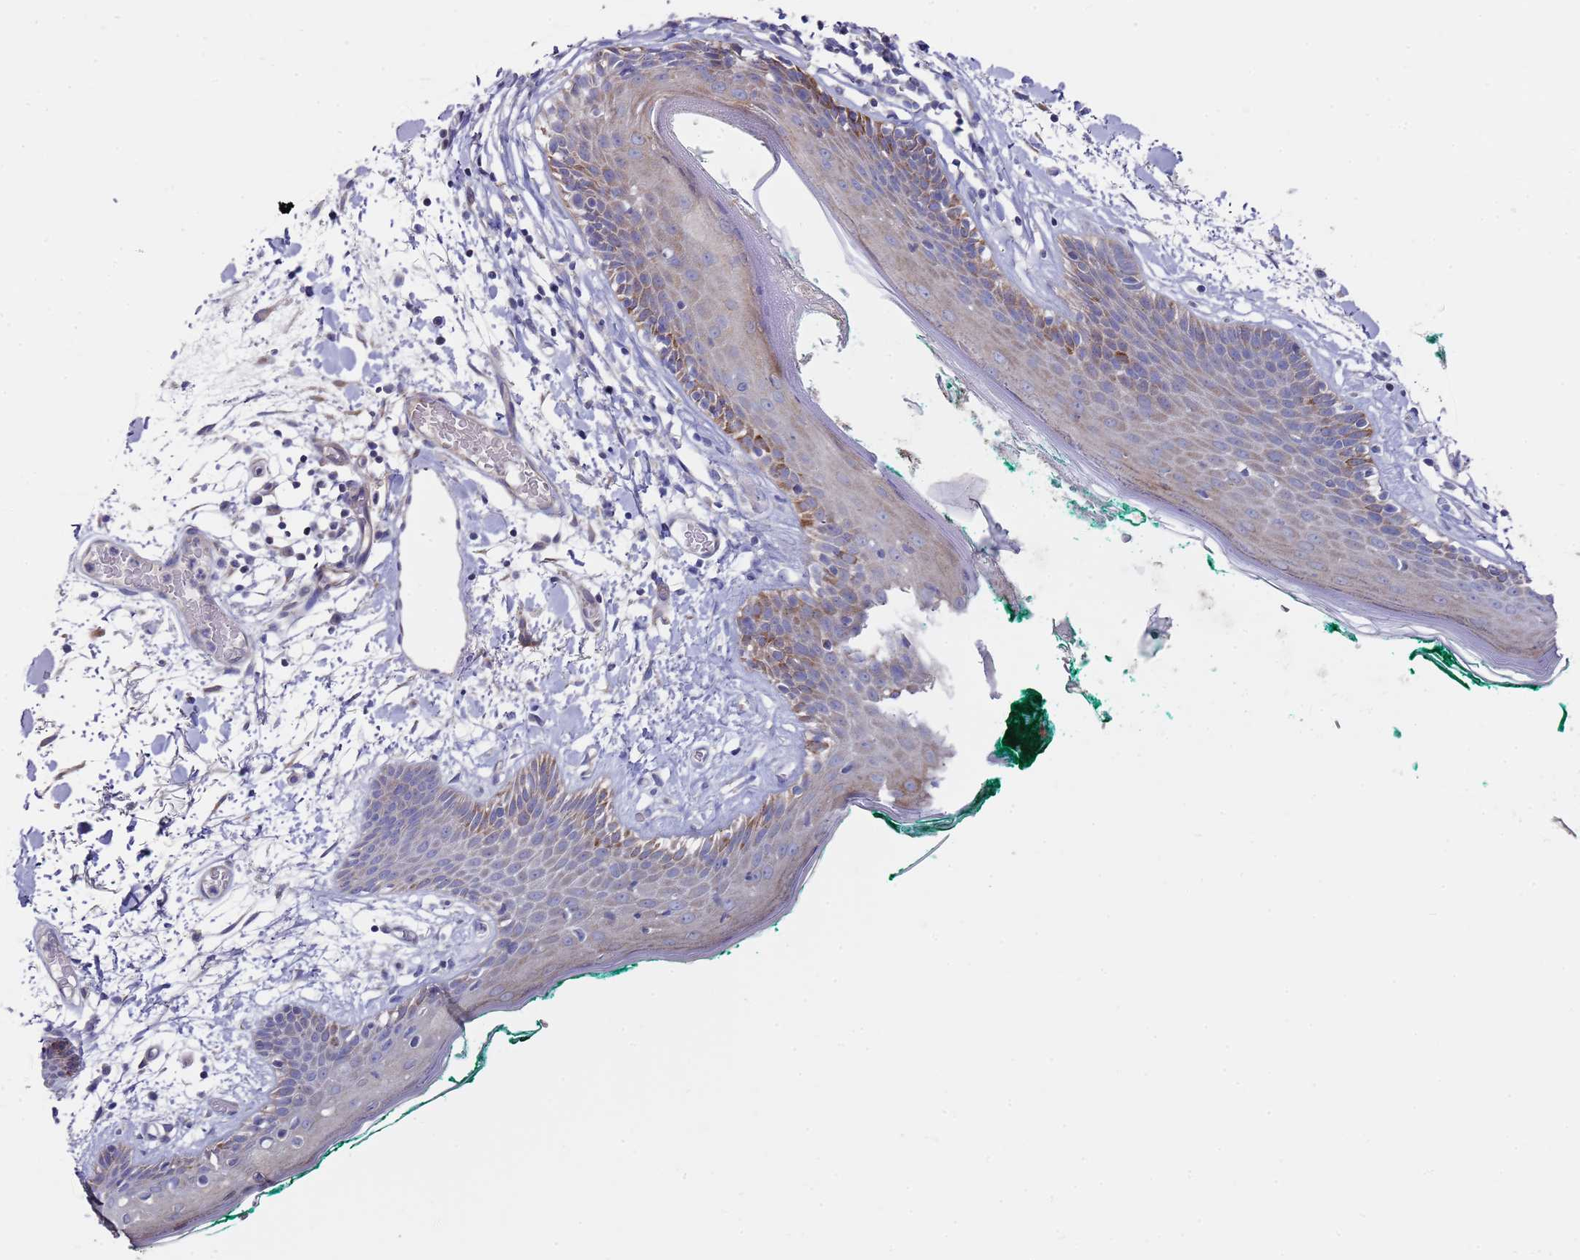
{"staining": {"intensity": "negative", "quantity": "none", "location": "none"}, "tissue": "skin", "cell_type": "Fibroblasts", "image_type": "normal", "snomed": [{"axis": "morphology", "description": "Normal tissue, NOS"}, {"axis": "topography", "description": "Skin"}], "caption": "DAB immunohistochemical staining of normal skin exhibits no significant positivity in fibroblasts.", "gene": "SCAPER", "patient": {"sex": "male", "age": 79}}